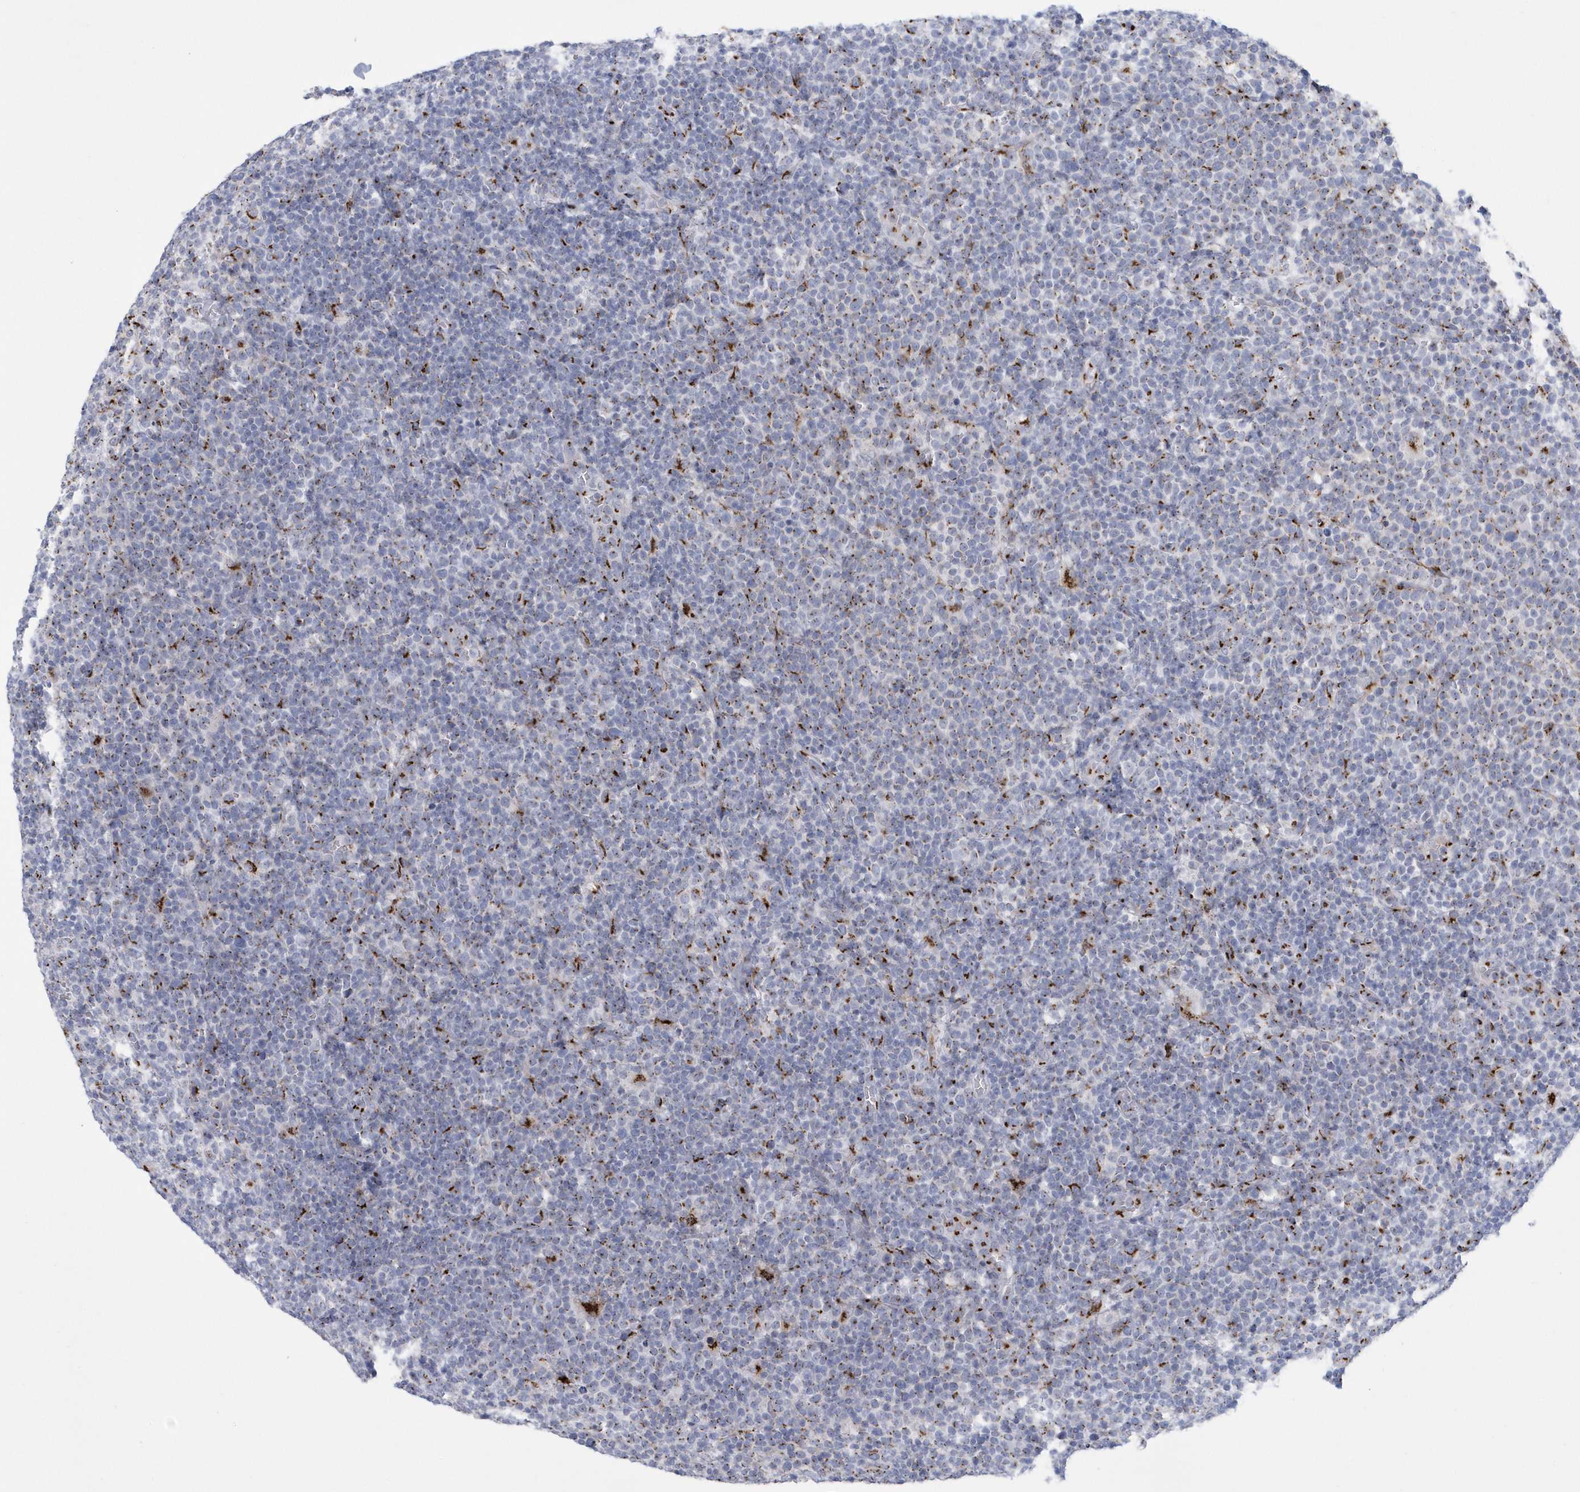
{"staining": {"intensity": "moderate", "quantity": "<25%", "location": "cytoplasmic/membranous"}, "tissue": "lymphoma", "cell_type": "Tumor cells", "image_type": "cancer", "snomed": [{"axis": "morphology", "description": "Malignant lymphoma, non-Hodgkin's type, High grade"}, {"axis": "topography", "description": "Lymph node"}], "caption": "Immunohistochemical staining of lymphoma shows low levels of moderate cytoplasmic/membranous positivity in approximately <25% of tumor cells. The protein is stained brown, and the nuclei are stained in blue (DAB IHC with brightfield microscopy, high magnification).", "gene": "SLX9", "patient": {"sex": "male", "age": 61}}